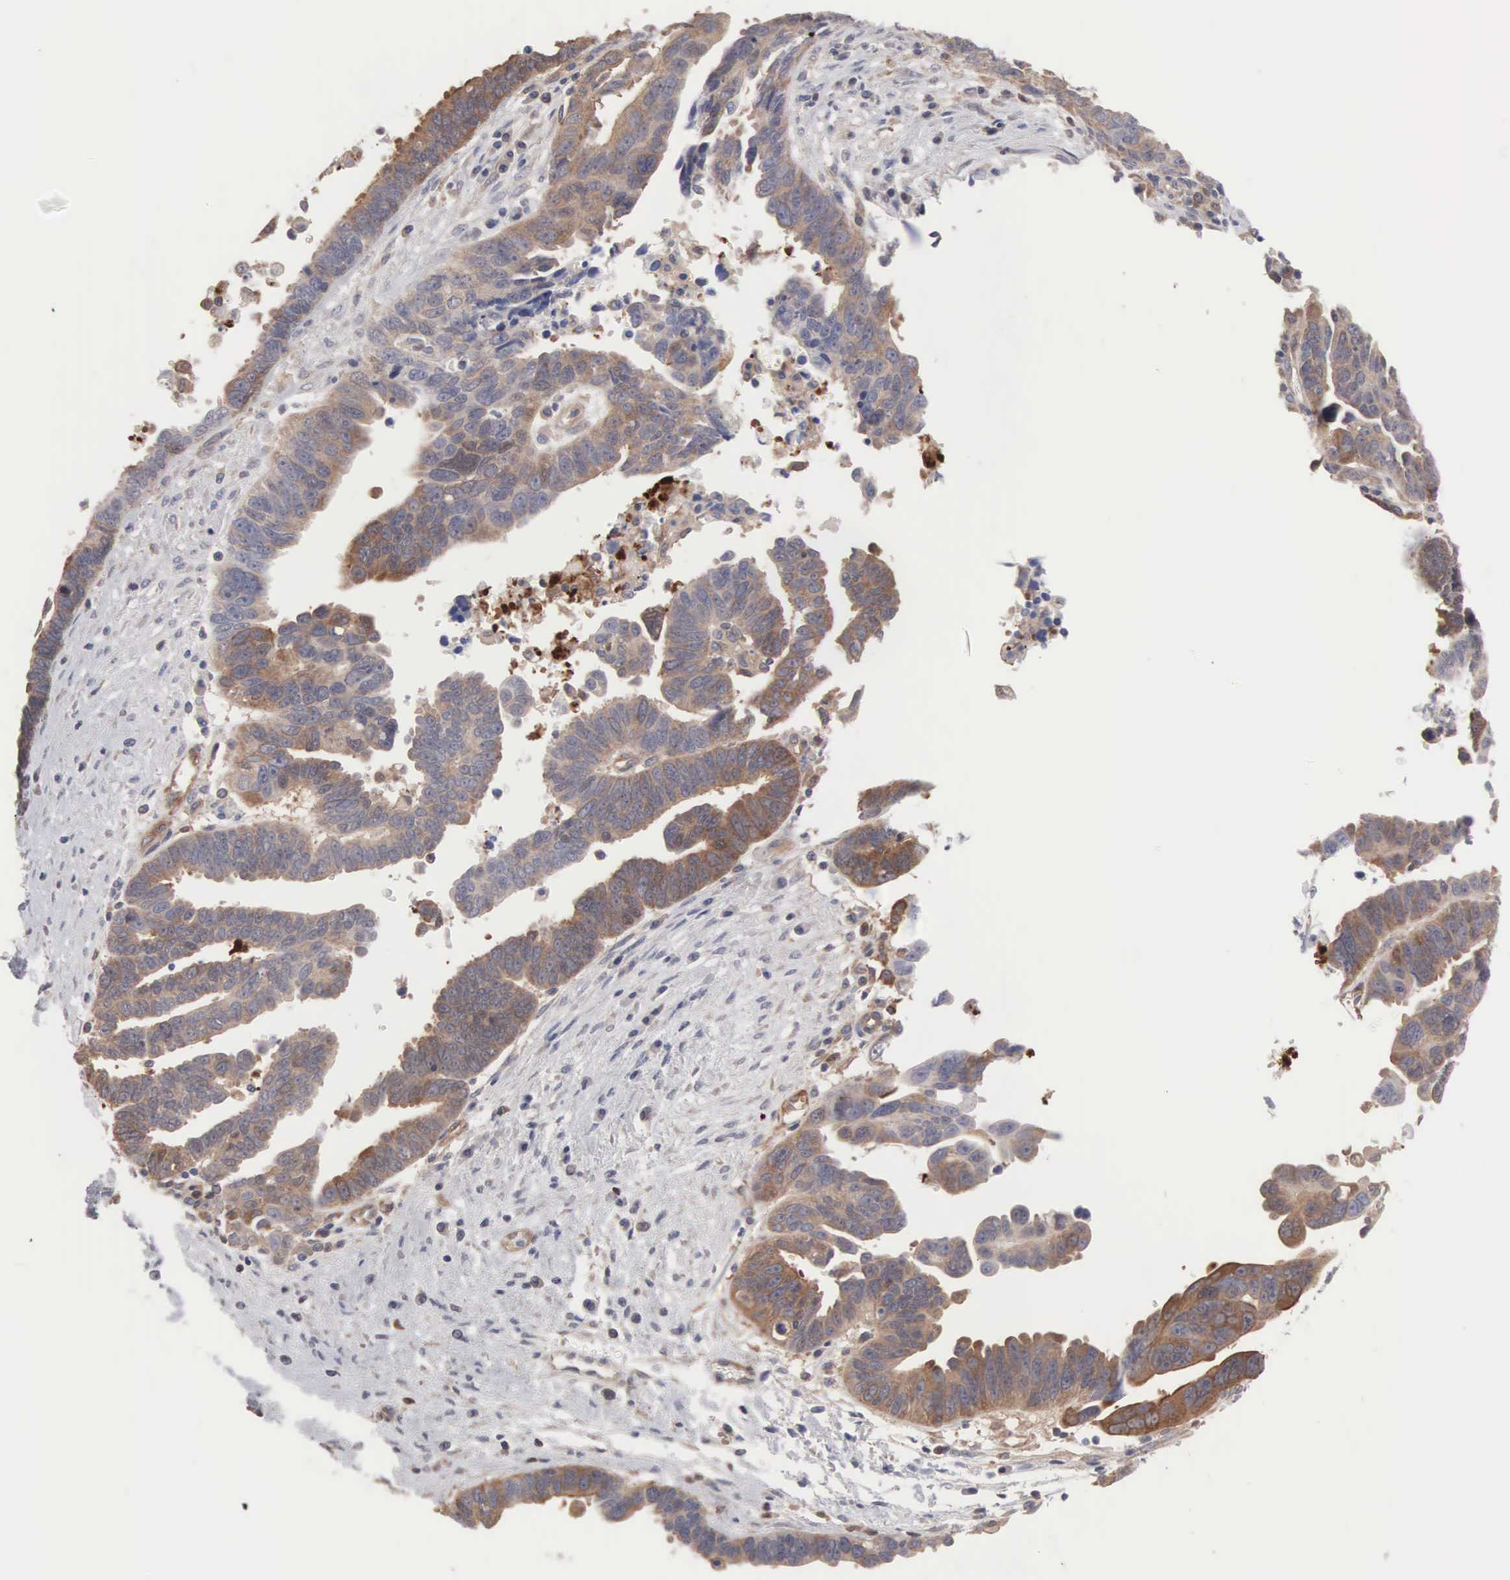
{"staining": {"intensity": "moderate", "quantity": "25%-75%", "location": "cytoplasmic/membranous"}, "tissue": "ovarian cancer", "cell_type": "Tumor cells", "image_type": "cancer", "snomed": [{"axis": "morphology", "description": "Carcinoma, endometroid"}, {"axis": "morphology", "description": "Cystadenocarcinoma, serous, NOS"}, {"axis": "topography", "description": "Ovary"}], "caption": "Moderate cytoplasmic/membranous protein expression is present in approximately 25%-75% of tumor cells in ovarian cancer (endometroid carcinoma). (DAB (3,3'-diaminobenzidine) IHC, brown staining for protein, blue staining for nuclei).", "gene": "MTHFD1", "patient": {"sex": "female", "age": 45}}